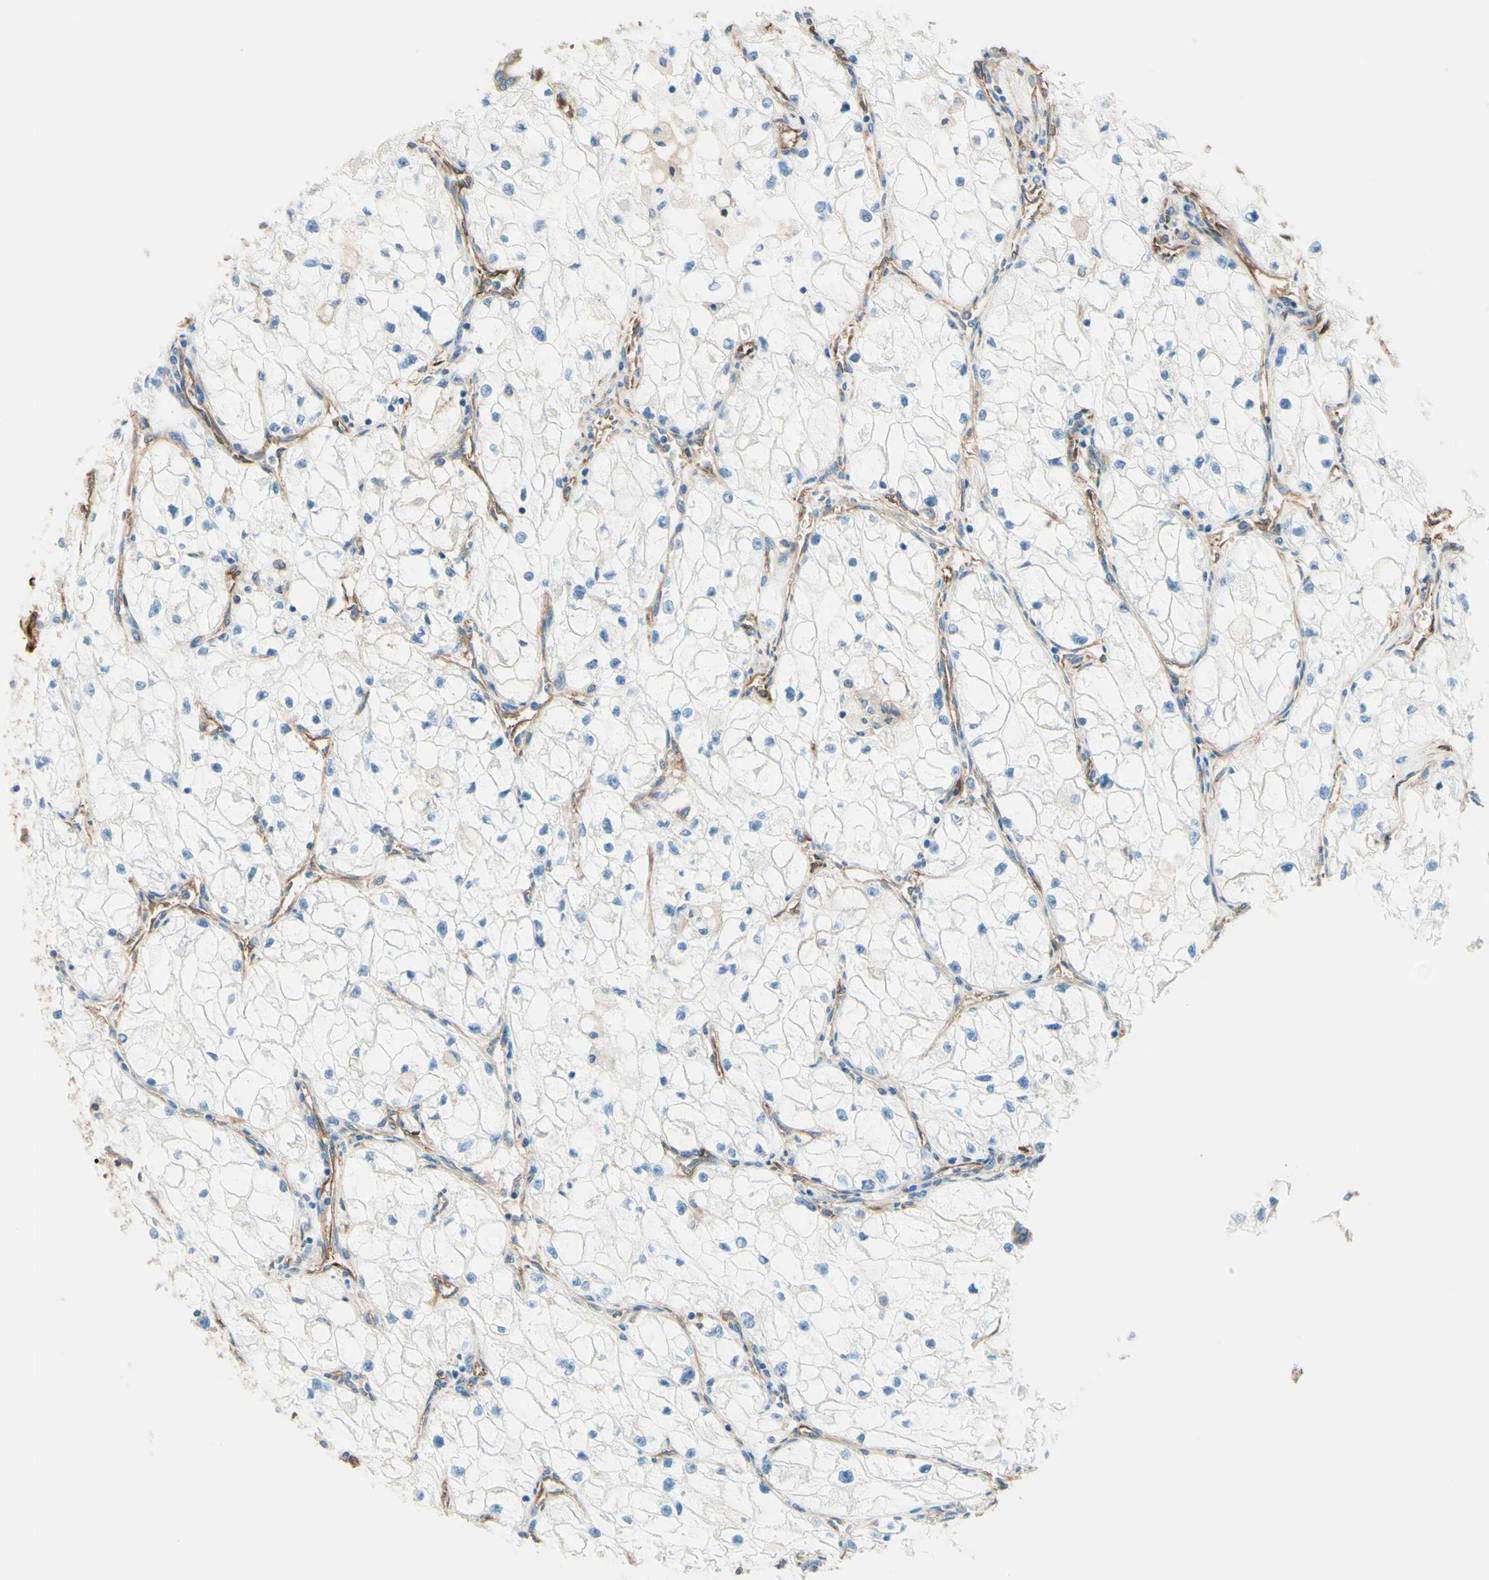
{"staining": {"intensity": "weak", "quantity": "<25%", "location": "cytoplasmic/membranous"}, "tissue": "renal cancer", "cell_type": "Tumor cells", "image_type": "cancer", "snomed": [{"axis": "morphology", "description": "Adenocarcinoma, NOS"}, {"axis": "topography", "description": "Kidney"}], "caption": "An immunohistochemistry (IHC) histopathology image of renal cancer is shown. There is no staining in tumor cells of renal cancer.", "gene": "DPYSL3", "patient": {"sex": "female", "age": 70}}